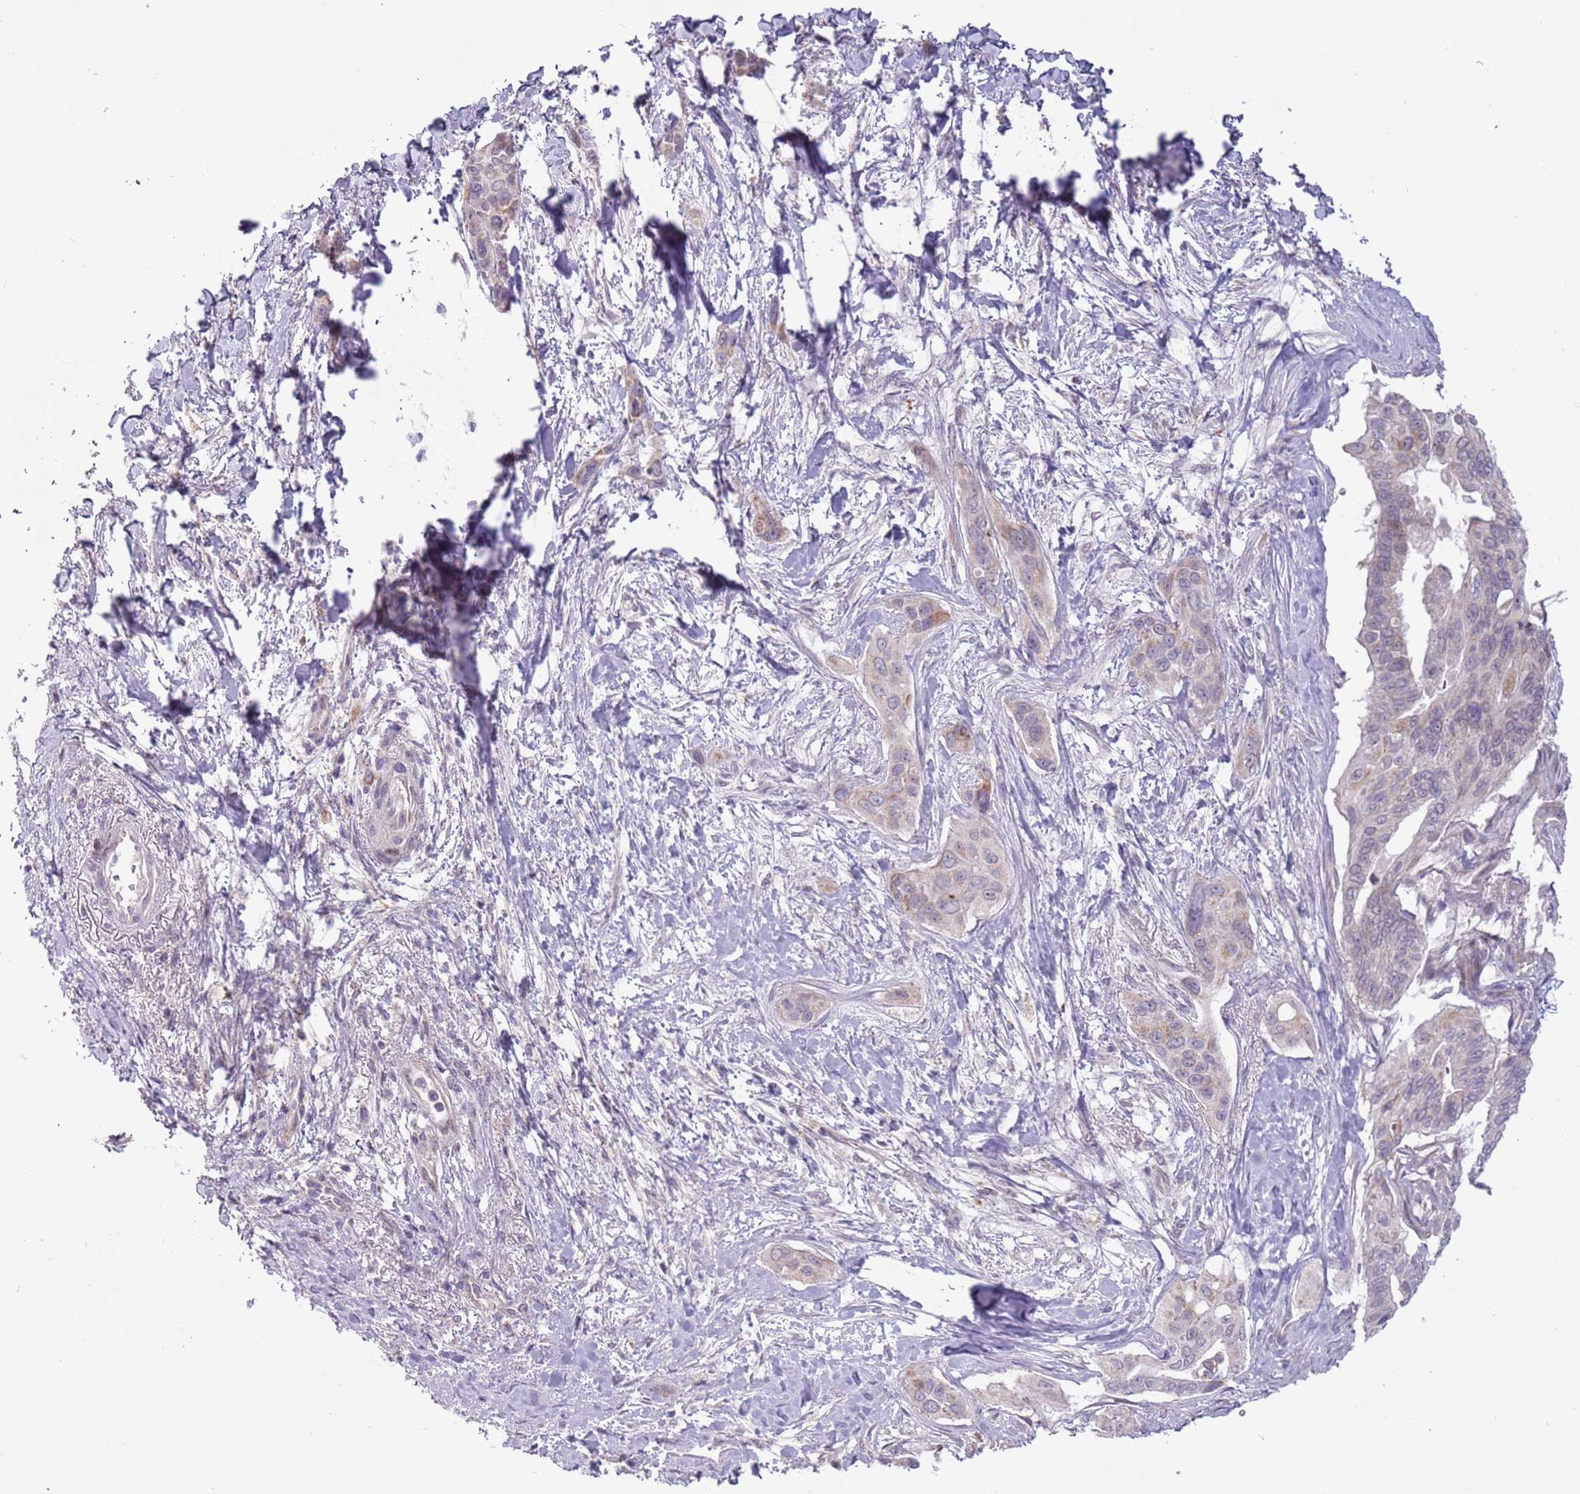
{"staining": {"intensity": "moderate", "quantity": "<25%", "location": "cytoplasmic/membranous"}, "tissue": "pancreatic cancer", "cell_type": "Tumor cells", "image_type": "cancer", "snomed": [{"axis": "morphology", "description": "Adenocarcinoma, NOS"}, {"axis": "topography", "description": "Pancreas"}], "caption": "Human pancreatic cancer stained with a protein marker displays moderate staining in tumor cells.", "gene": "MLLT11", "patient": {"sex": "male", "age": 72}}